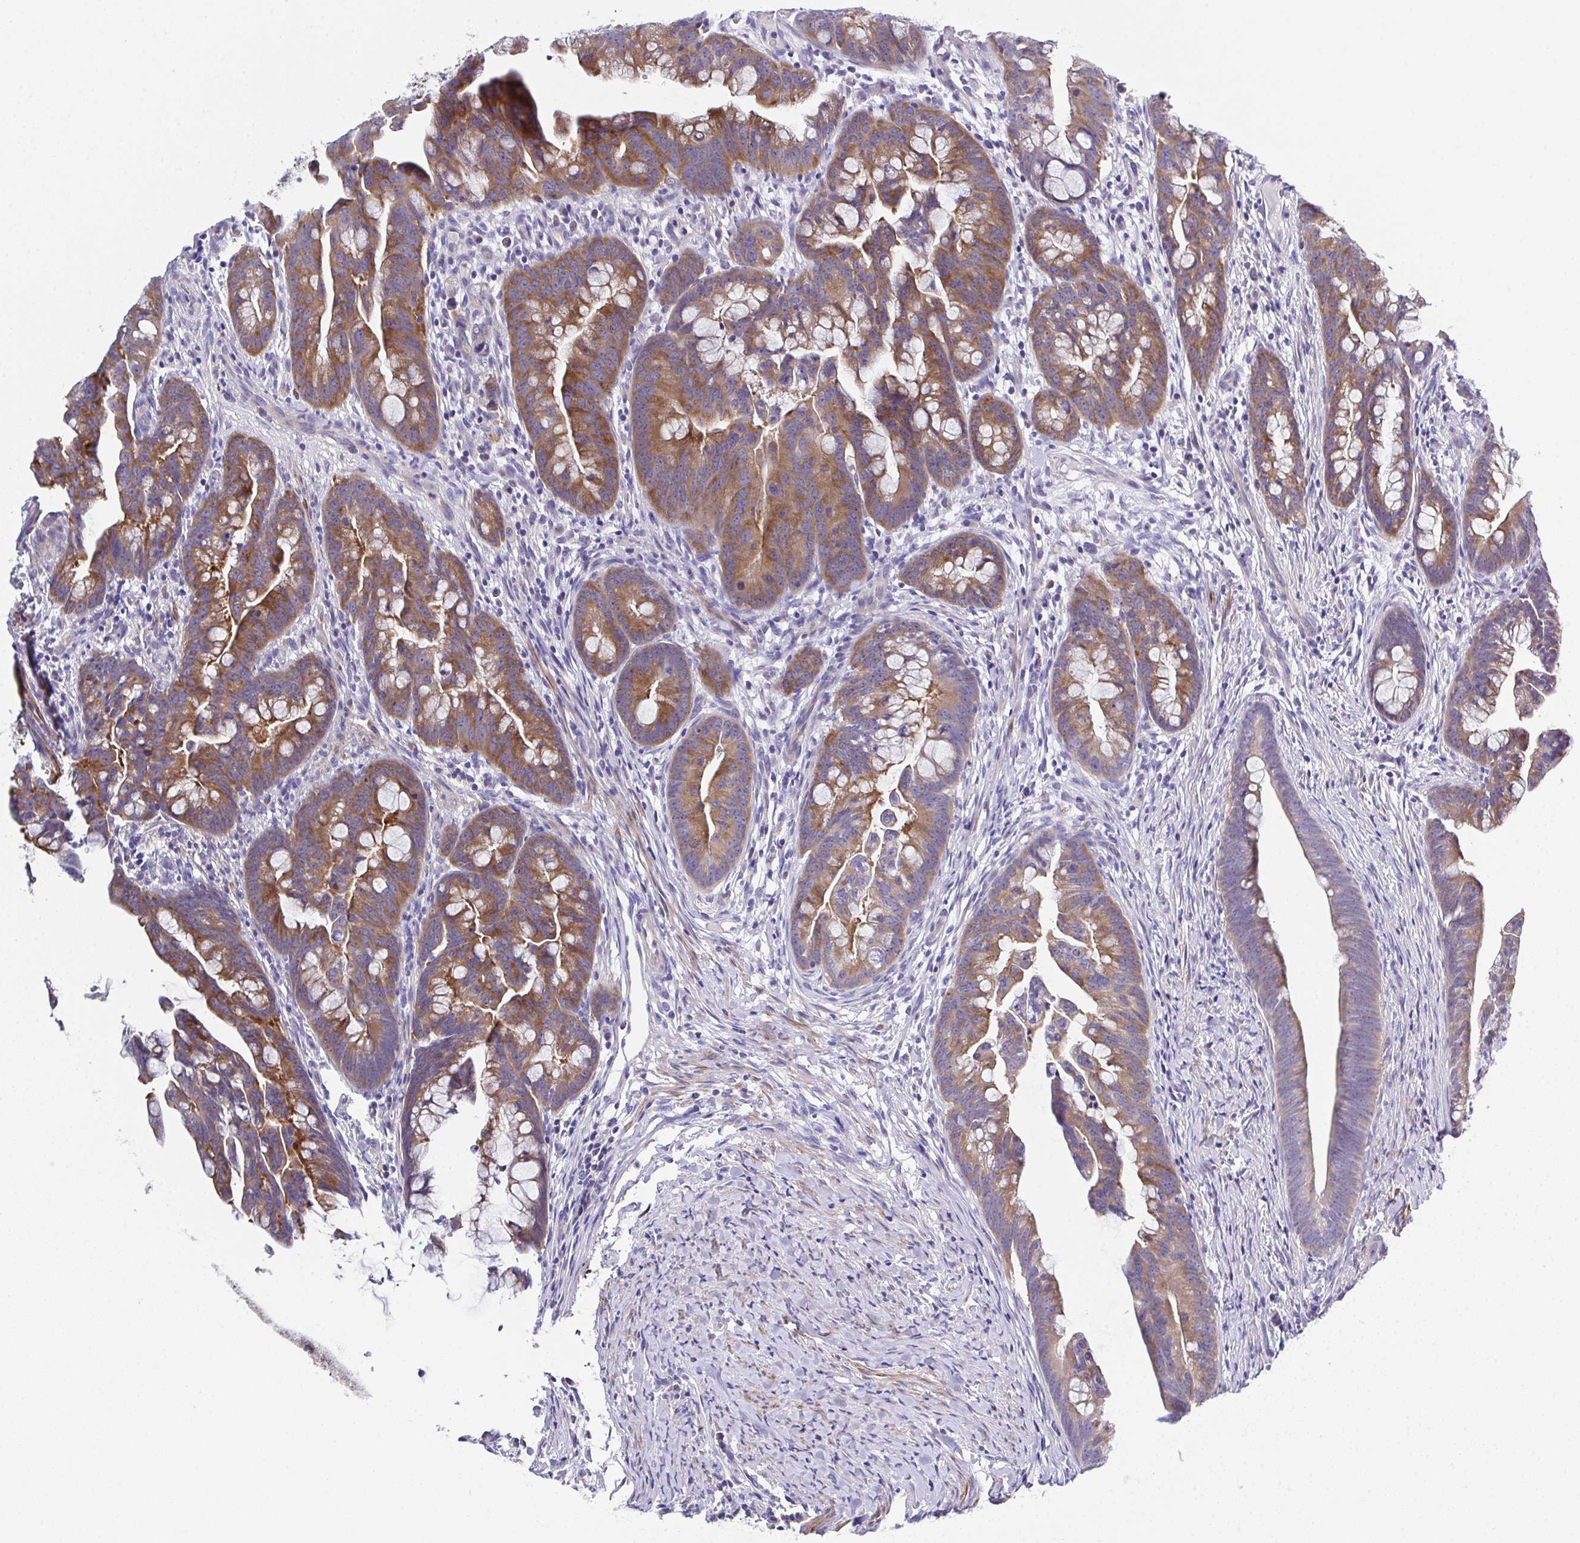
{"staining": {"intensity": "moderate", "quantity": ">75%", "location": "cytoplasmic/membranous"}, "tissue": "colorectal cancer", "cell_type": "Tumor cells", "image_type": "cancer", "snomed": [{"axis": "morphology", "description": "Adenocarcinoma, NOS"}, {"axis": "topography", "description": "Colon"}], "caption": "Immunohistochemical staining of colorectal cancer exhibits moderate cytoplasmic/membranous protein staining in about >75% of tumor cells.", "gene": "CFAP97D1", "patient": {"sex": "male", "age": 62}}